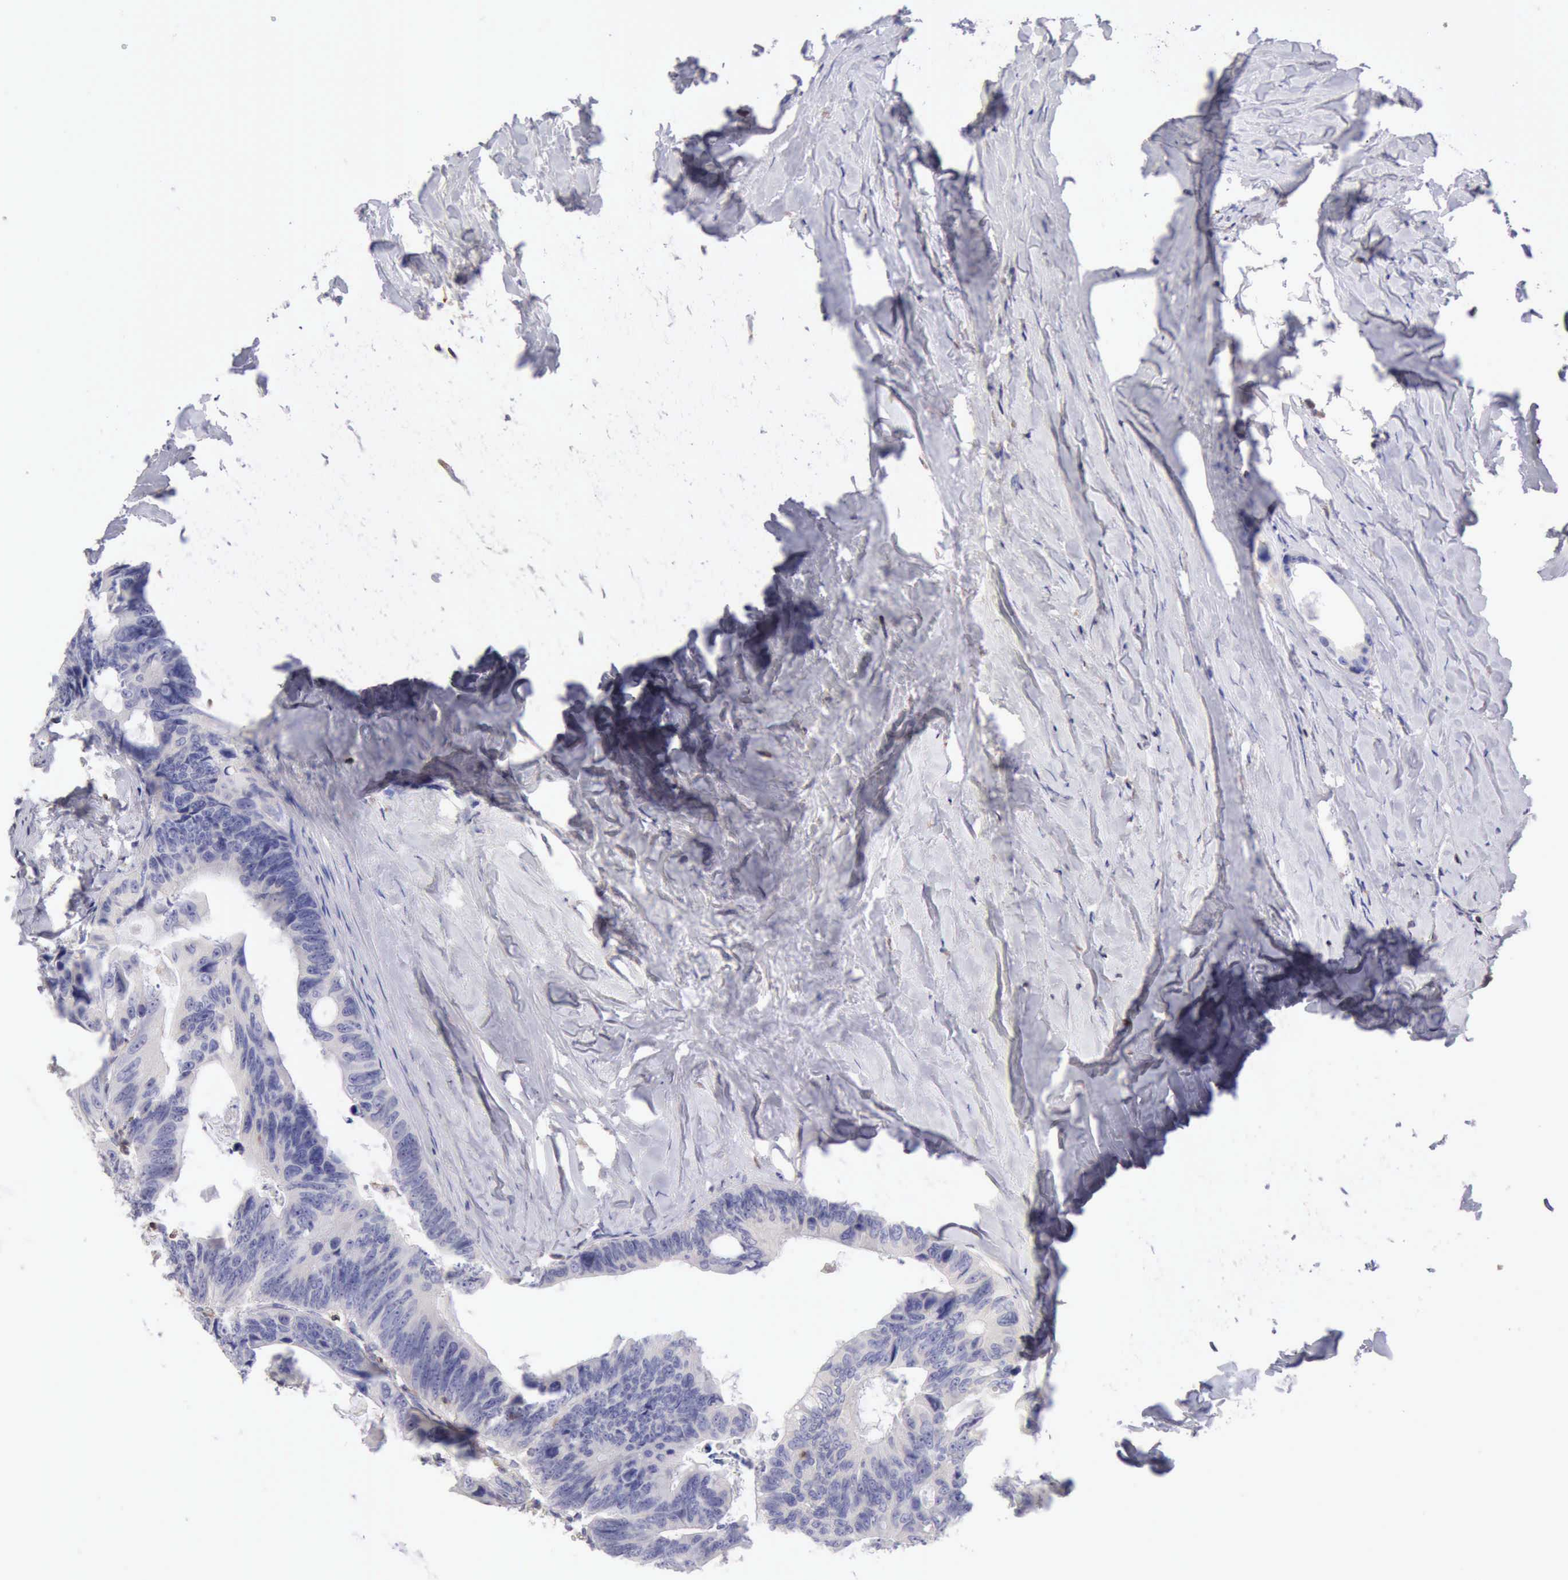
{"staining": {"intensity": "negative", "quantity": "none", "location": "none"}, "tissue": "colorectal cancer", "cell_type": "Tumor cells", "image_type": "cancer", "snomed": [{"axis": "morphology", "description": "Adenocarcinoma, NOS"}, {"axis": "topography", "description": "Colon"}], "caption": "Tumor cells are negative for brown protein staining in colorectal cancer (adenocarcinoma).", "gene": "SASH3", "patient": {"sex": "female", "age": 55}}